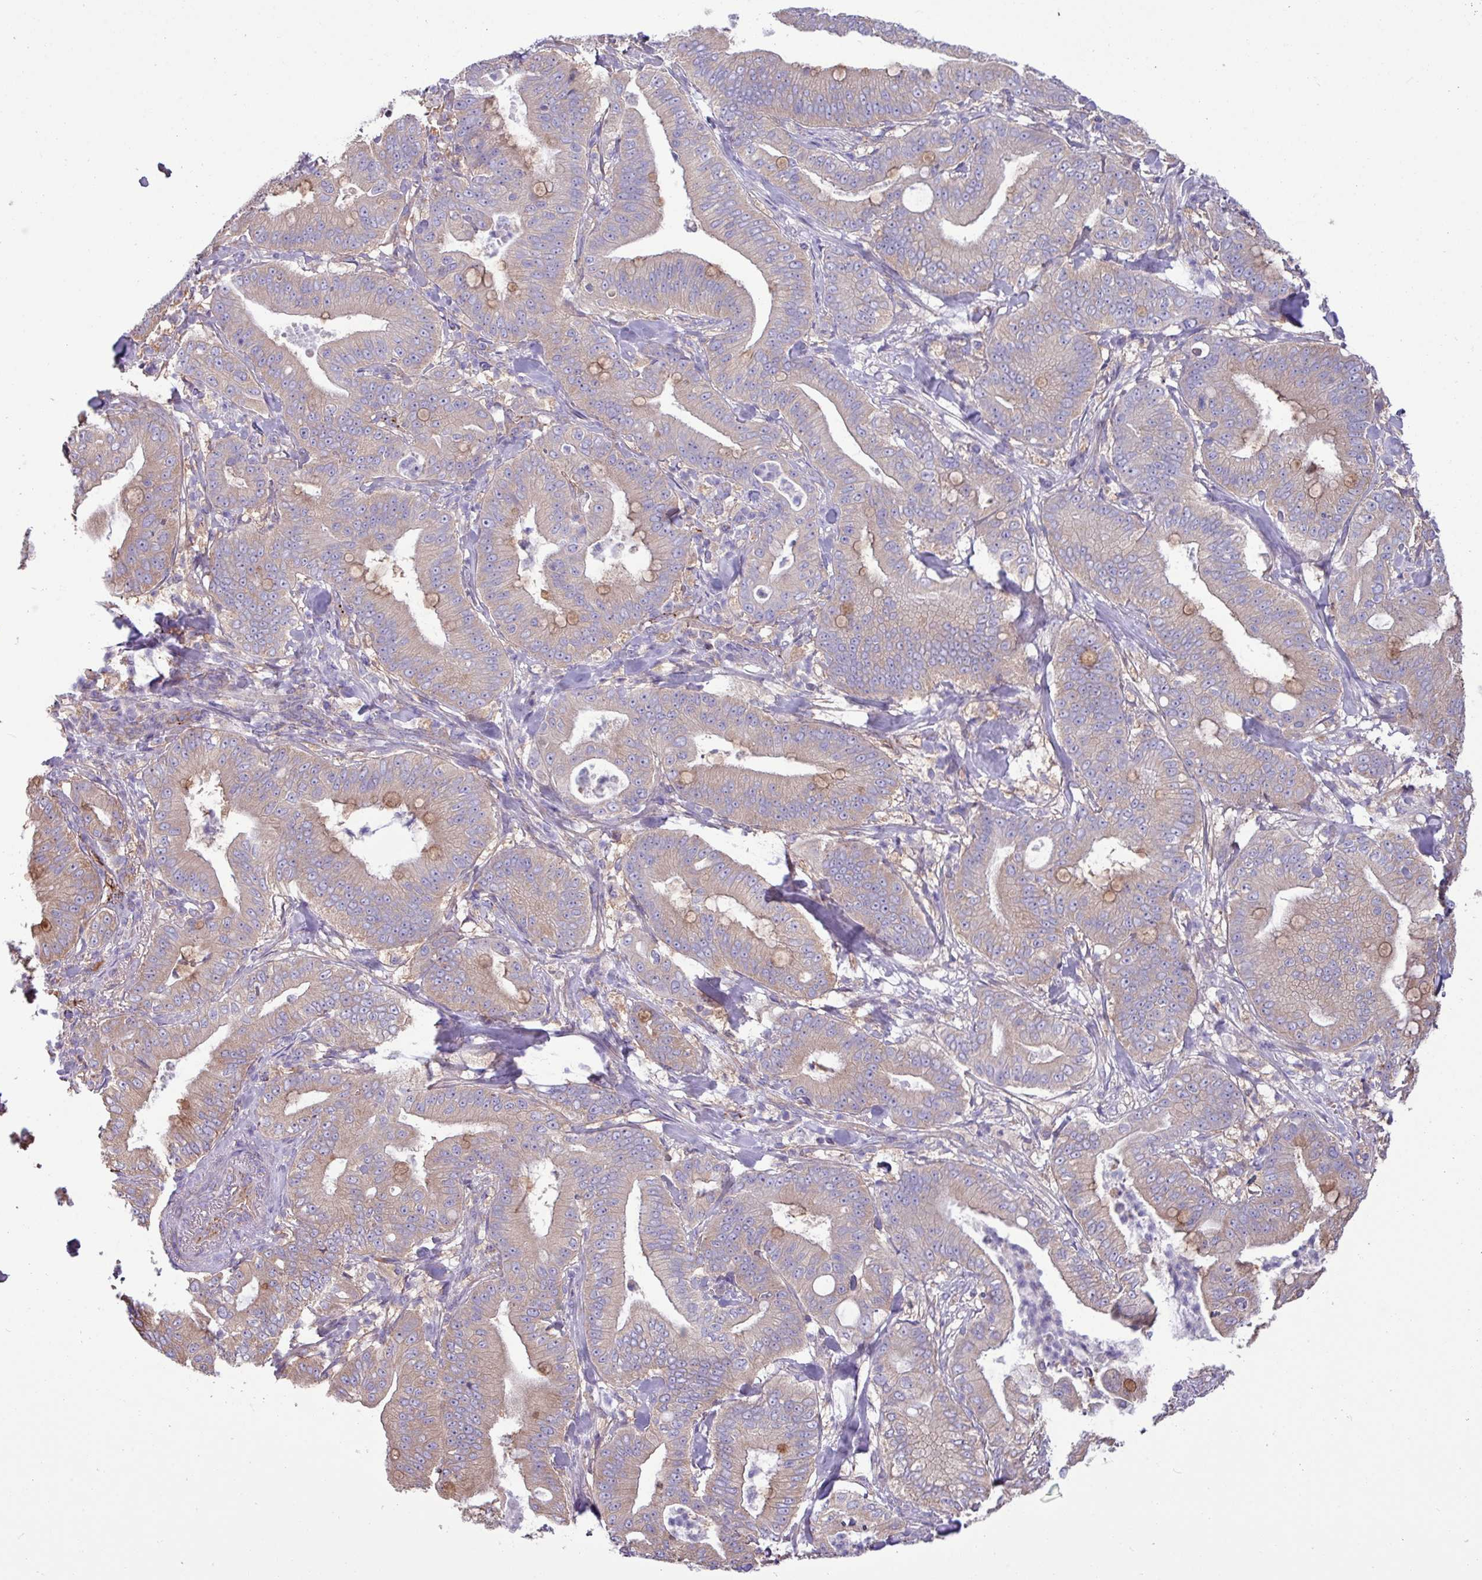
{"staining": {"intensity": "weak", "quantity": "25%-75%", "location": "cytoplasmic/membranous"}, "tissue": "pancreatic cancer", "cell_type": "Tumor cells", "image_type": "cancer", "snomed": [{"axis": "morphology", "description": "Adenocarcinoma, NOS"}, {"axis": "topography", "description": "Pancreas"}], "caption": "Pancreatic adenocarcinoma stained with DAB immunohistochemistry displays low levels of weak cytoplasmic/membranous staining in about 25%-75% of tumor cells. (brown staining indicates protein expression, while blue staining denotes nuclei).", "gene": "PPM1J", "patient": {"sex": "male", "age": 71}}